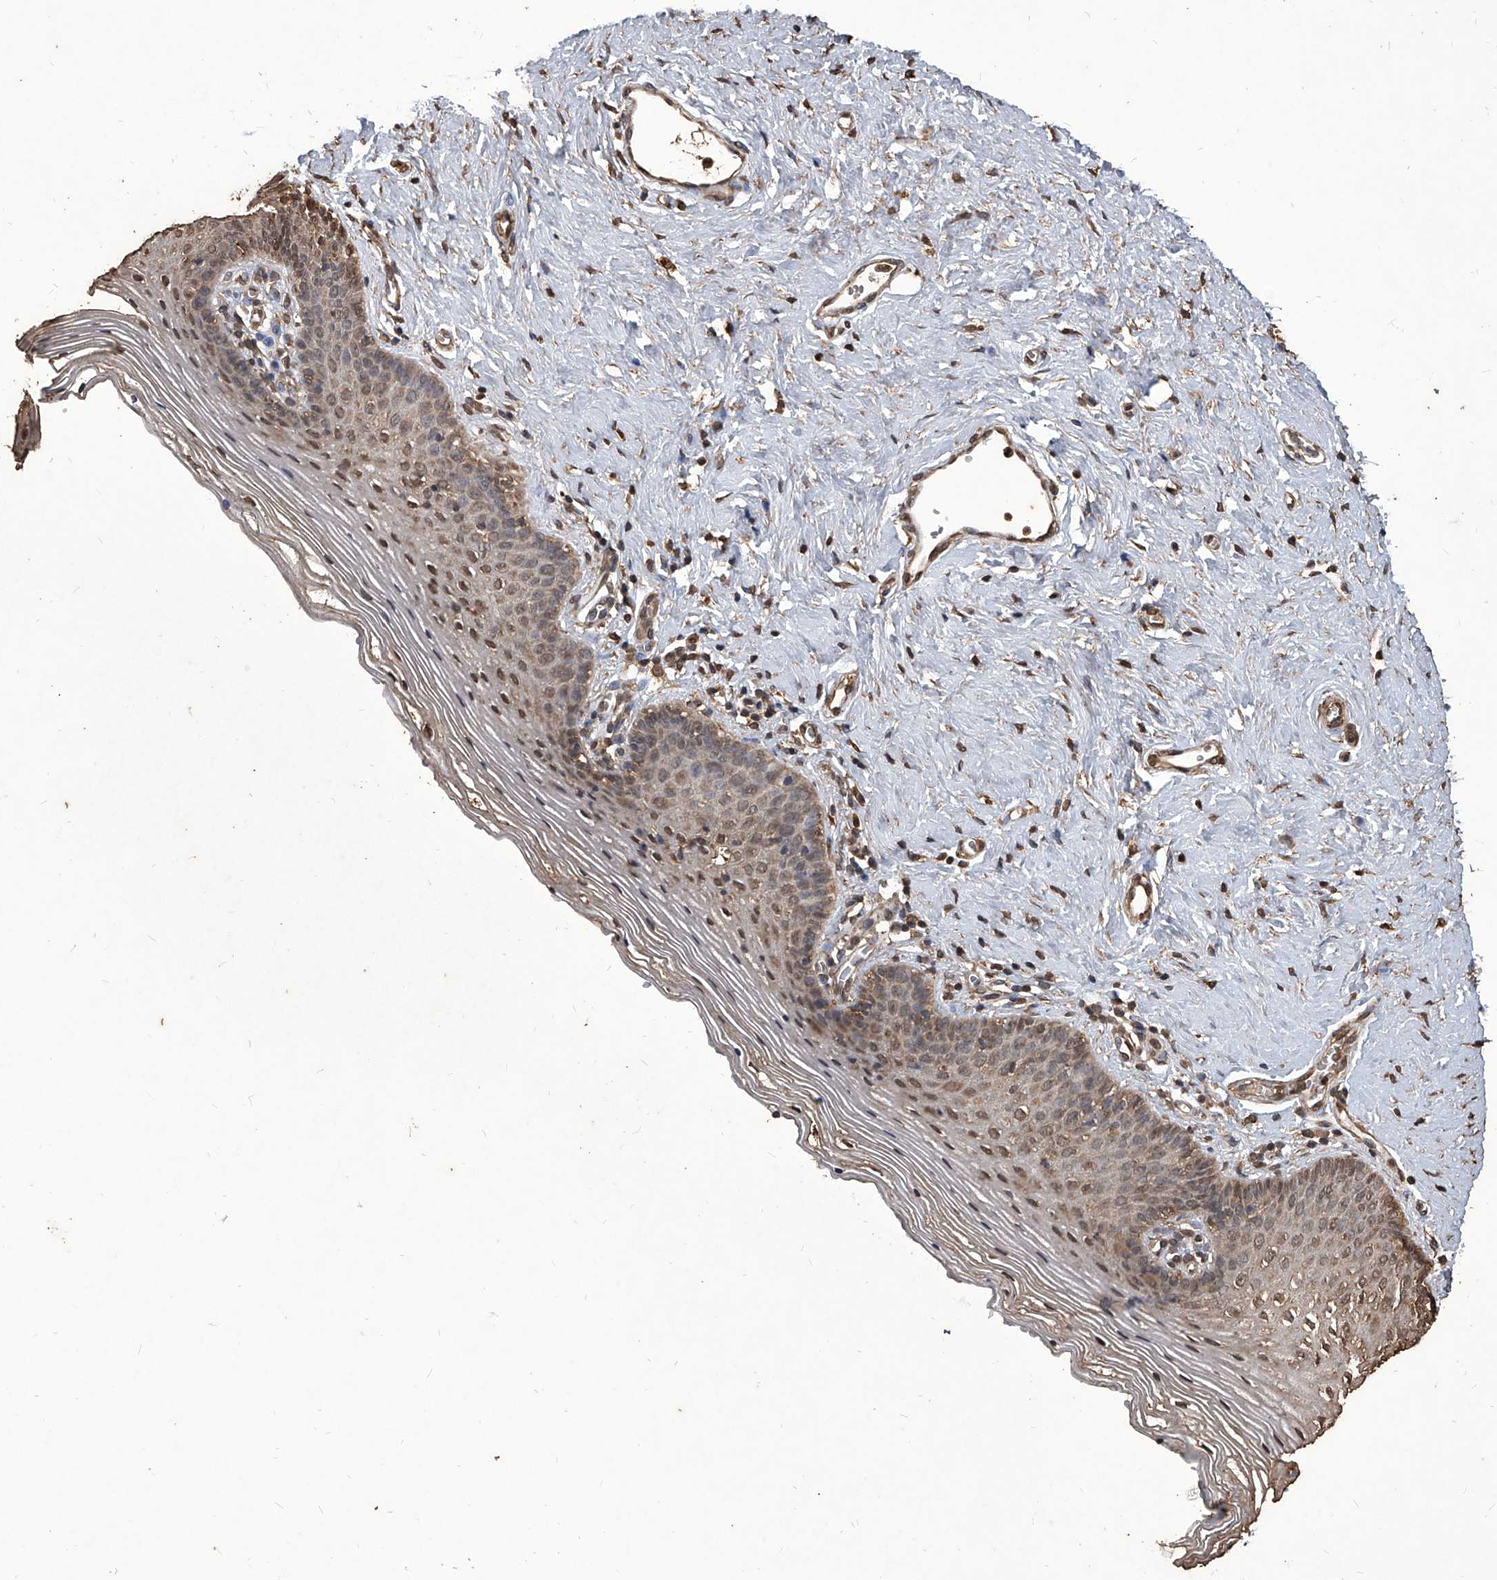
{"staining": {"intensity": "weak", "quantity": ">75%", "location": "nuclear"}, "tissue": "vagina", "cell_type": "Squamous epithelial cells", "image_type": "normal", "snomed": [{"axis": "morphology", "description": "Normal tissue, NOS"}, {"axis": "topography", "description": "Vagina"}], "caption": "Unremarkable vagina was stained to show a protein in brown. There is low levels of weak nuclear positivity in about >75% of squamous epithelial cells. (Stains: DAB (3,3'-diaminobenzidine) in brown, nuclei in blue, Microscopy: brightfield microscopy at high magnification).", "gene": "FBXL4", "patient": {"sex": "female", "age": 32}}